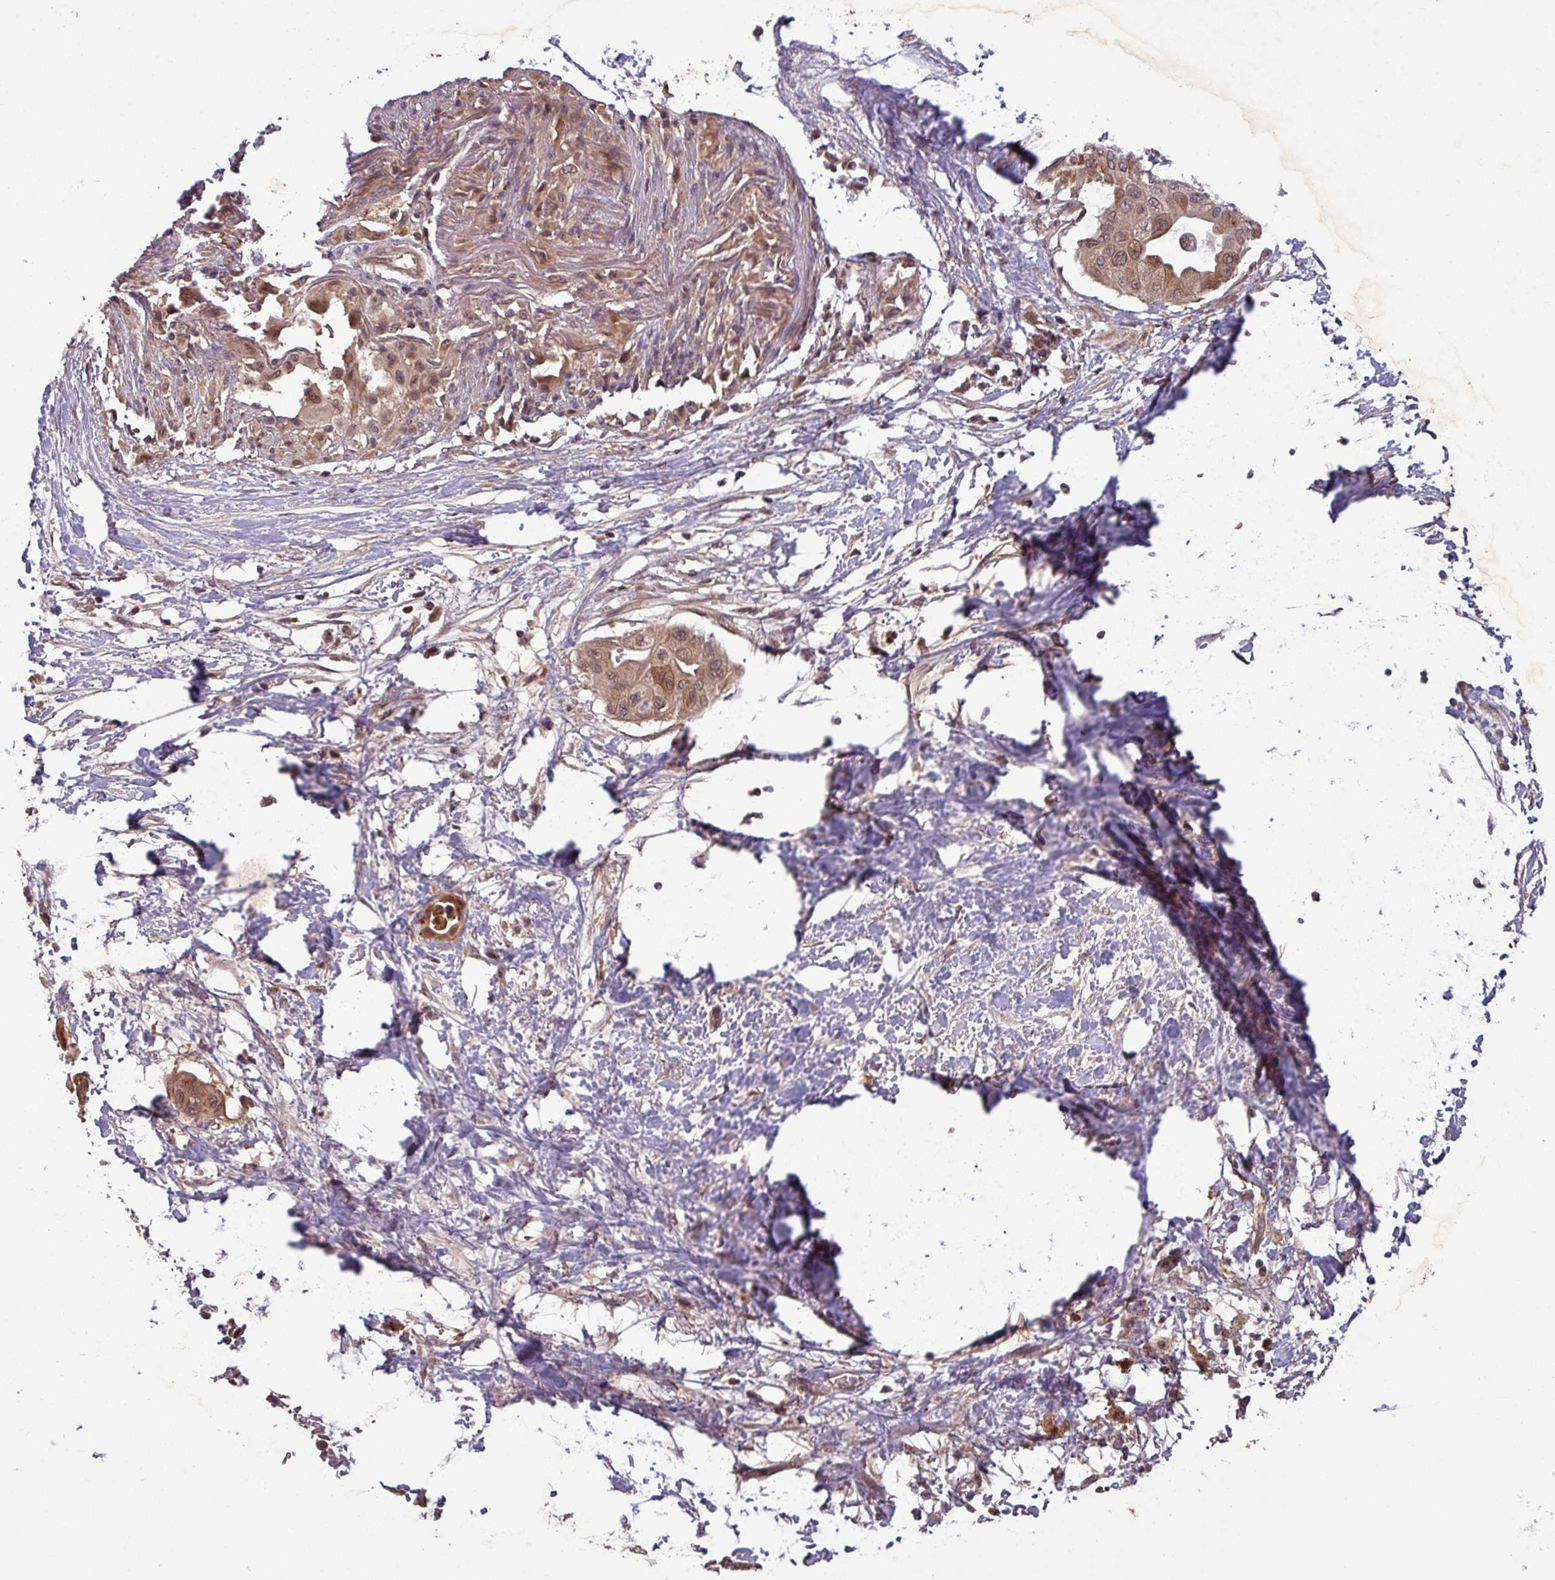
{"staining": {"intensity": "moderate", "quantity": ">75%", "location": "cytoplasmic/membranous,nuclear"}, "tissue": "pancreatic cancer", "cell_type": "Tumor cells", "image_type": "cancer", "snomed": [{"axis": "morphology", "description": "Adenocarcinoma, NOS"}, {"axis": "topography", "description": "Pancreas"}], "caption": "Pancreatic adenocarcinoma stained for a protein shows moderate cytoplasmic/membranous and nuclear positivity in tumor cells.", "gene": "PUS1", "patient": {"sex": "male", "age": 68}}